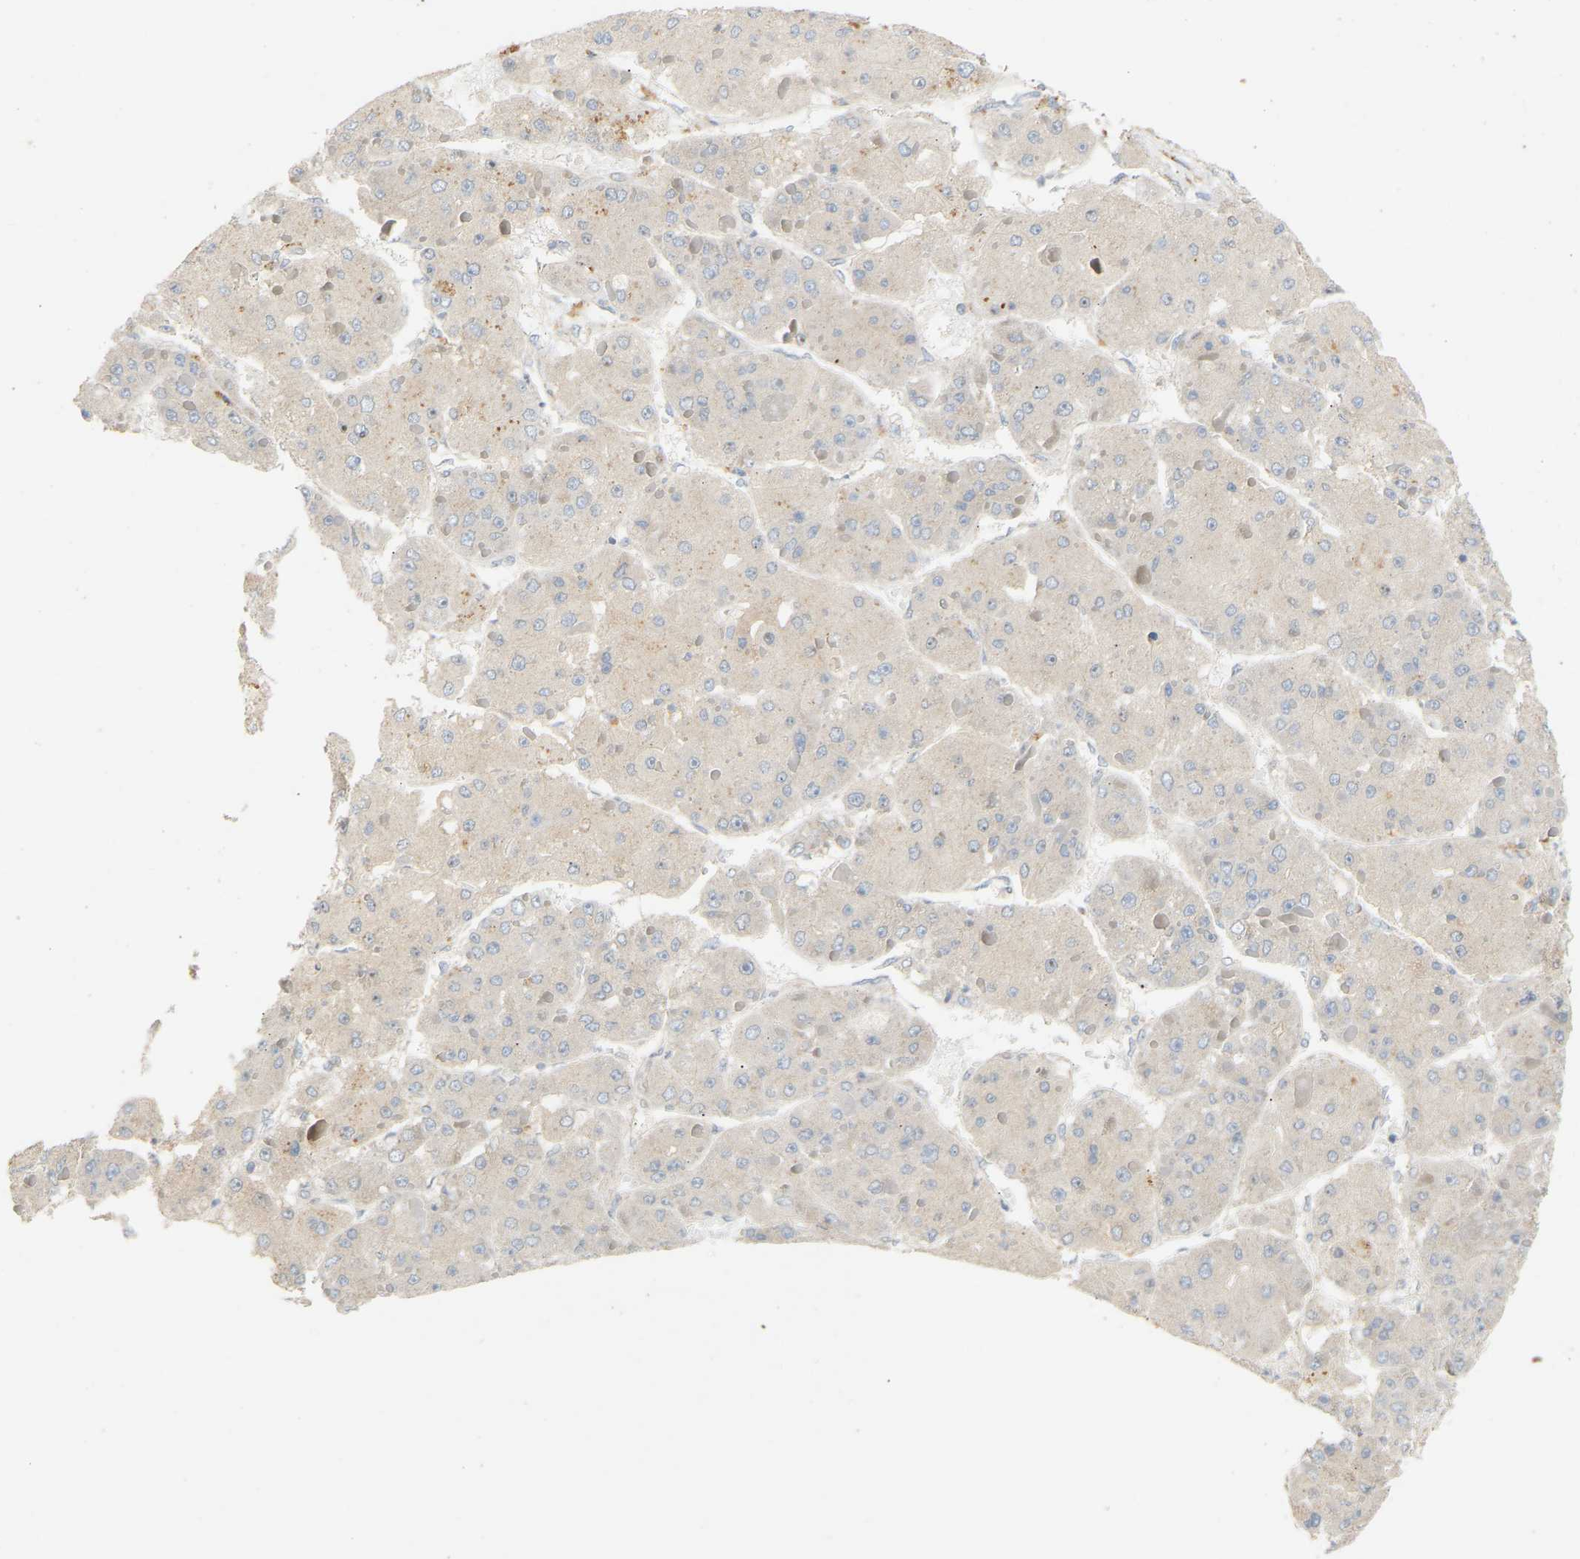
{"staining": {"intensity": "negative", "quantity": "none", "location": "none"}, "tissue": "liver cancer", "cell_type": "Tumor cells", "image_type": "cancer", "snomed": [{"axis": "morphology", "description": "Carcinoma, Hepatocellular, NOS"}, {"axis": "topography", "description": "Liver"}], "caption": "Liver cancer (hepatocellular carcinoma) was stained to show a protein in brown. There is no significant staining in tumor cells.", "gene": "PTPN4", "patient": {"sex": "female", "age": 73}}